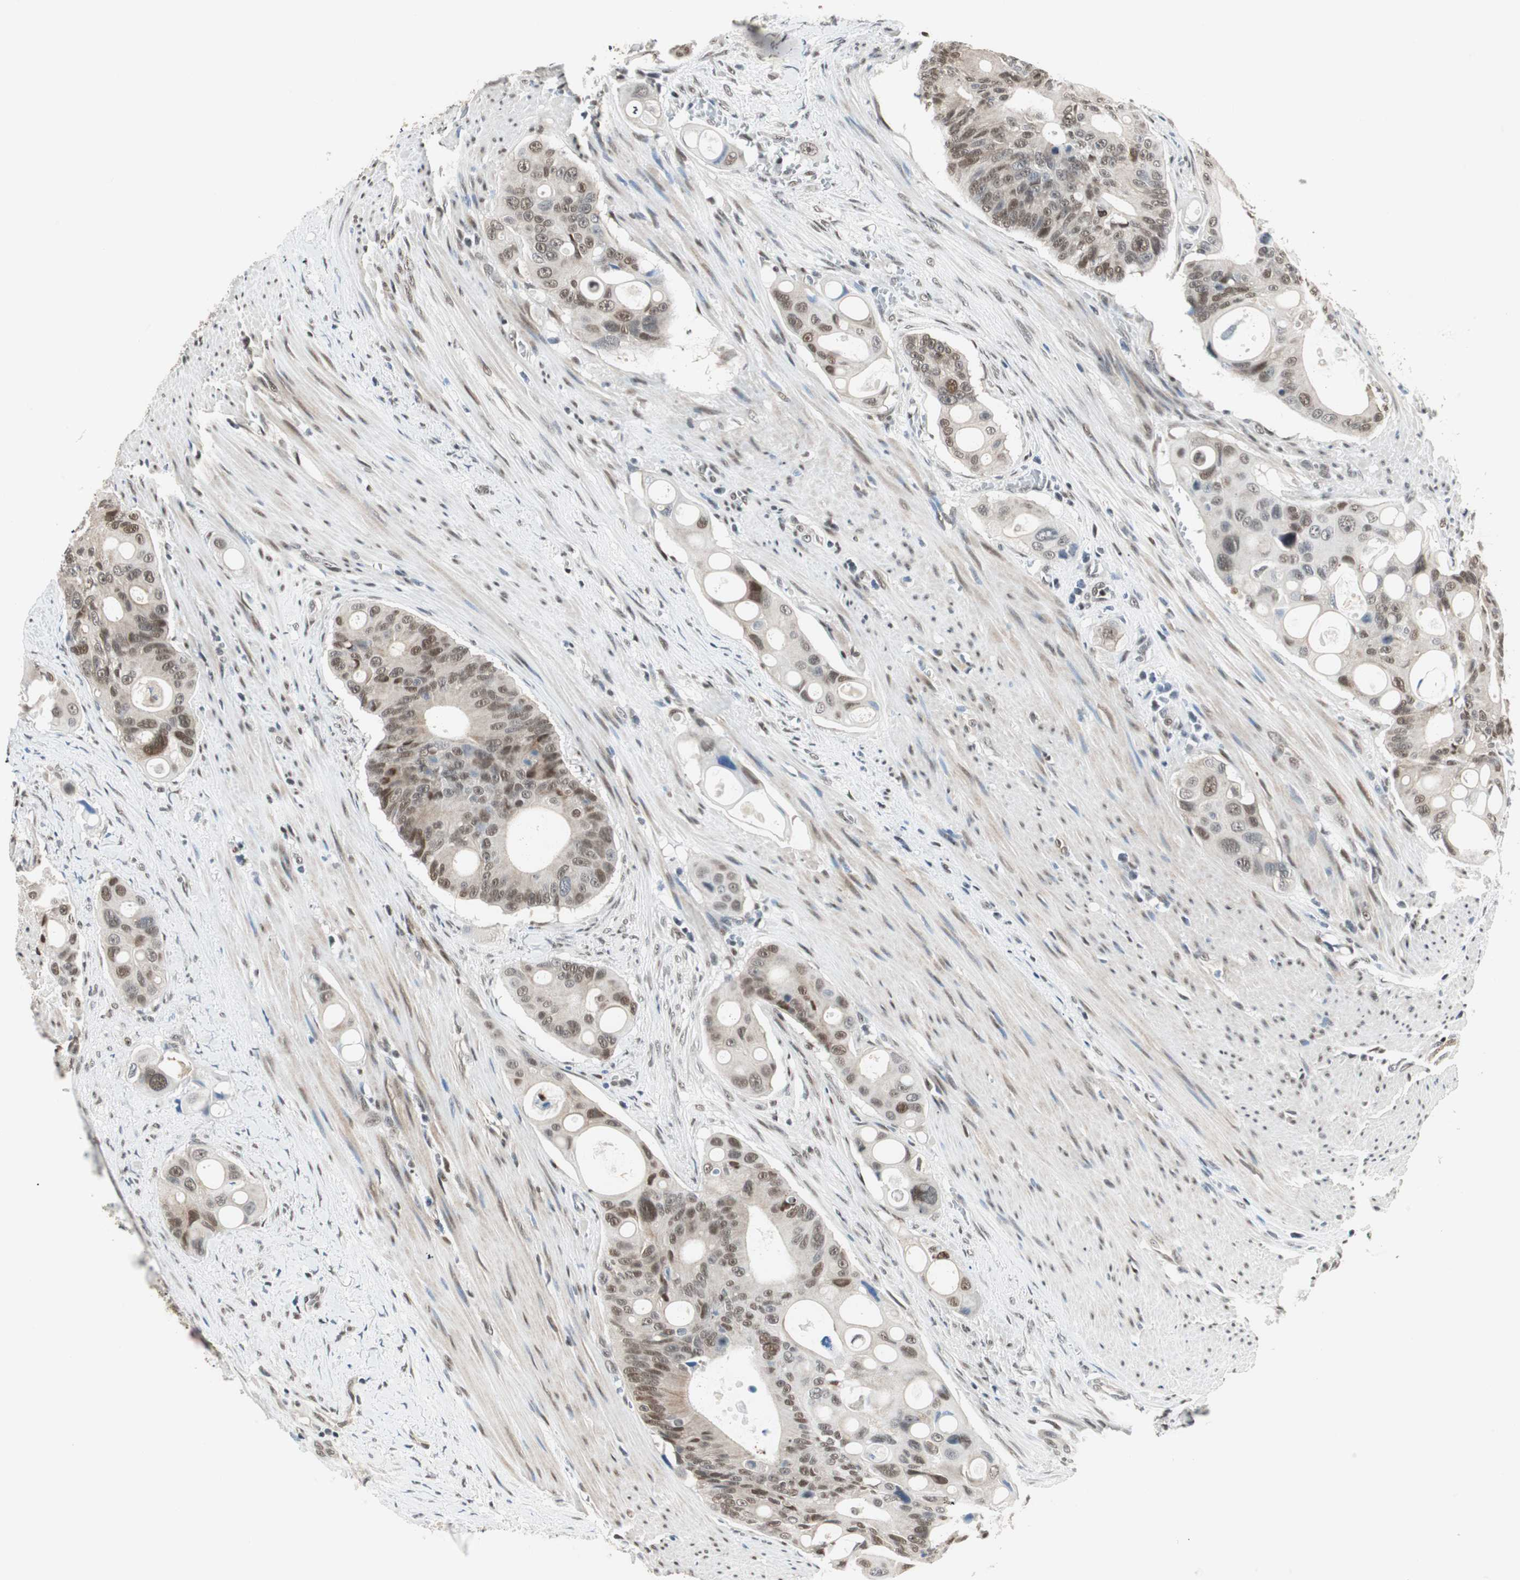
{"staining": {"intensity": "moderate", "quantity": ">75%", "location": "cytoplasmic/membranous,nuclear"}, "tissue": "colorectal cancer", "cell_type": "Tumor cells", "image_type": "cancer", "snomed": [{"axis": "morphology", "description": "Adenocarcinoma, NOS"}, {"axis": "topography", "description": "Colon"}], "caption": "DAB (3,3'-diaminobenzidine) immunohistochemical staining of colorectal cancer exhibits moderate cytoplasmic/membranous and nuclear protein expression in about >75% of tumor cells.", "gene": "ZBTB17", "patient": {"sex": "female", "age": 57}}